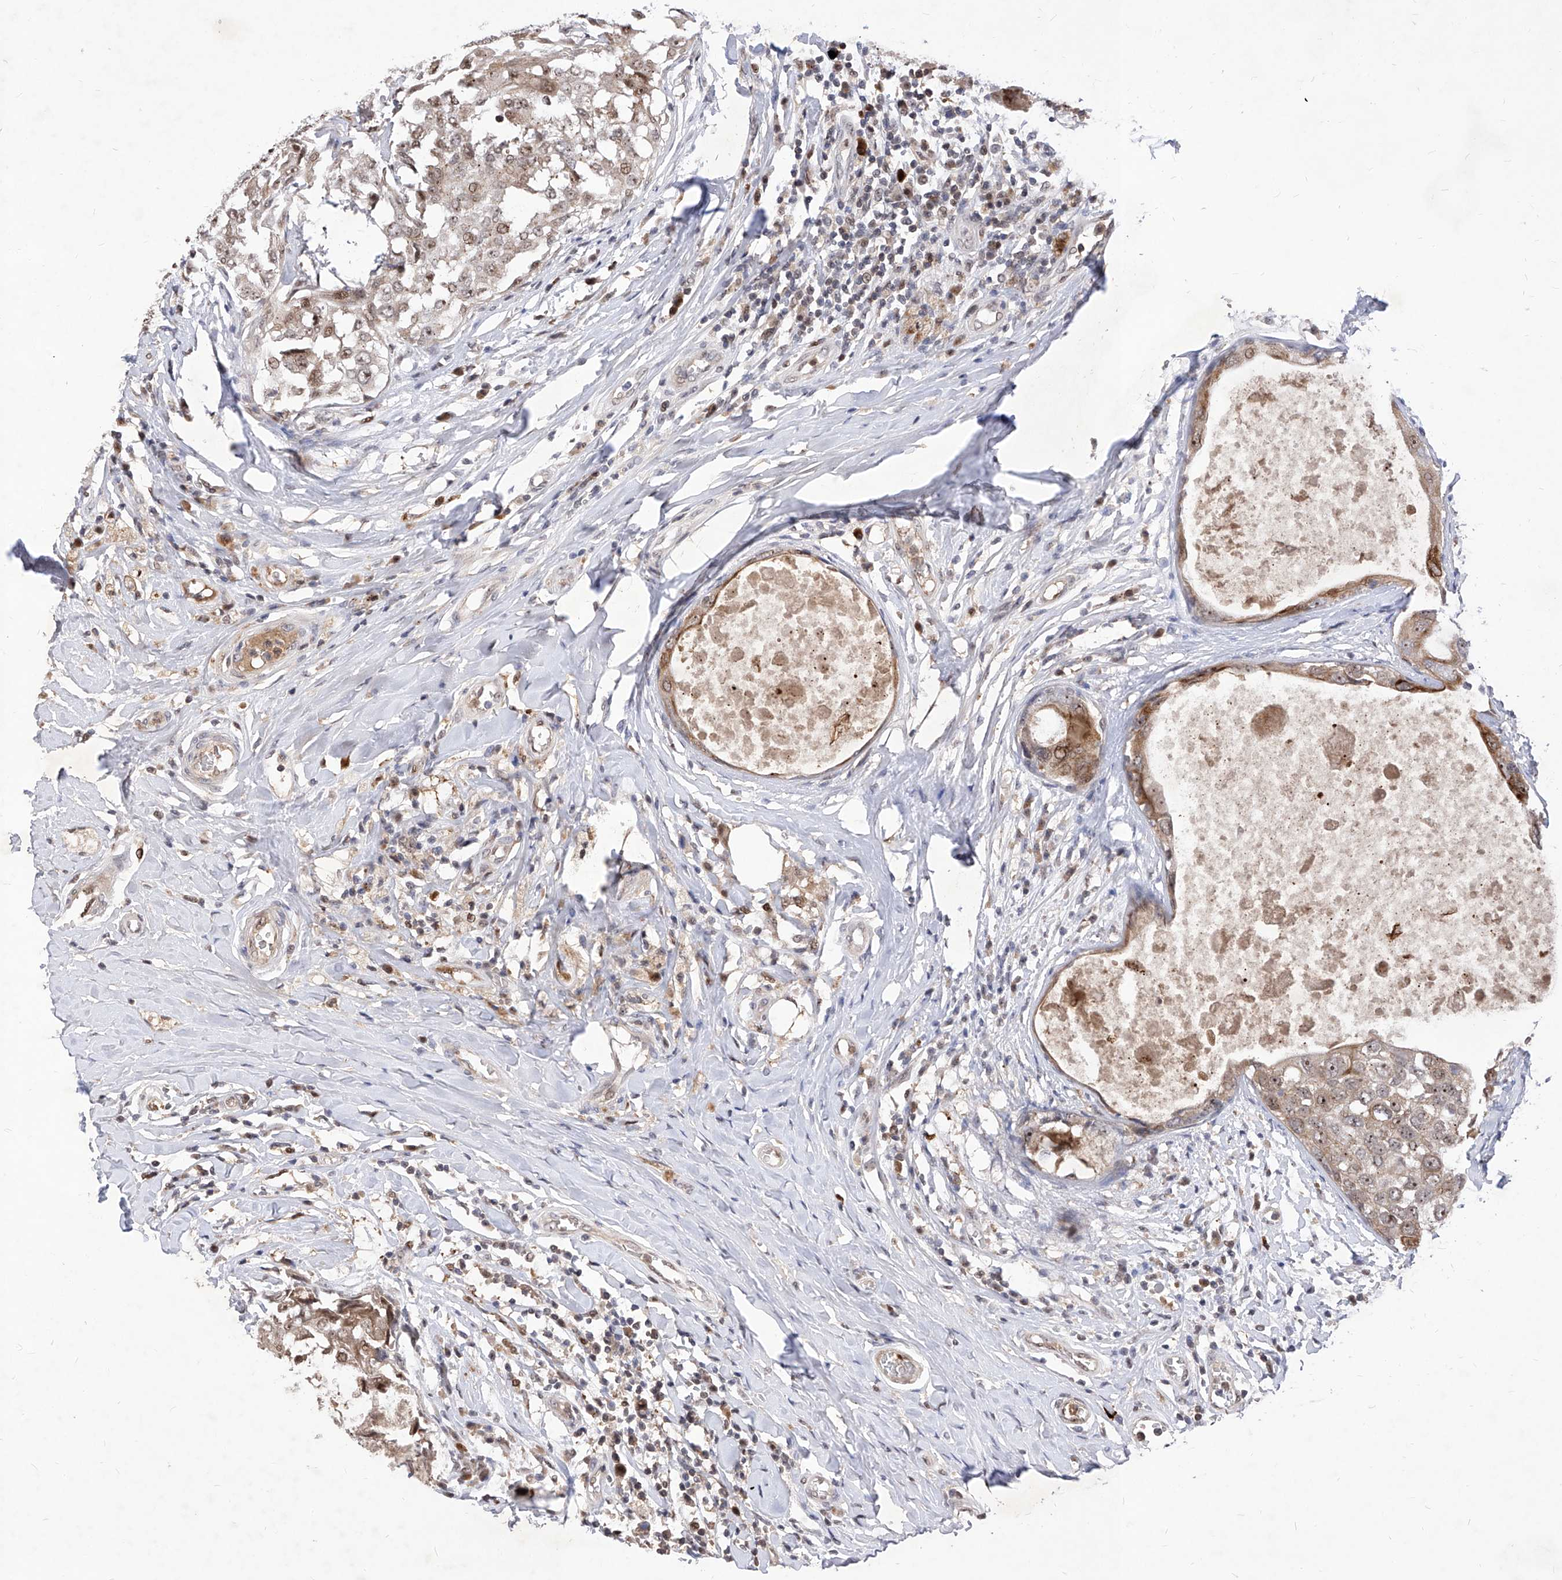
{"staining": {"intensity": "moderate", "quantity": ">75%", "location": "cytoplasmic/membranous,nuclear"}, "tissue": "breast cancer", "cell_type": "Tumor cells", "image_type": "cancer", "snomed": [{"axis": "morphology", "description": "Duct carcinoma"}, {"axis": "topography", "description": "Breast"}], "caption": "DAB immunohistochemical staining of human breast intraductal carcinoma demonstrates moderate cytoplasmic/membranous and nuclear protein expression in approximately >75% of tumor cells.", "gene": "LGR4", "patient": {"sex": "female", "age": 27}}